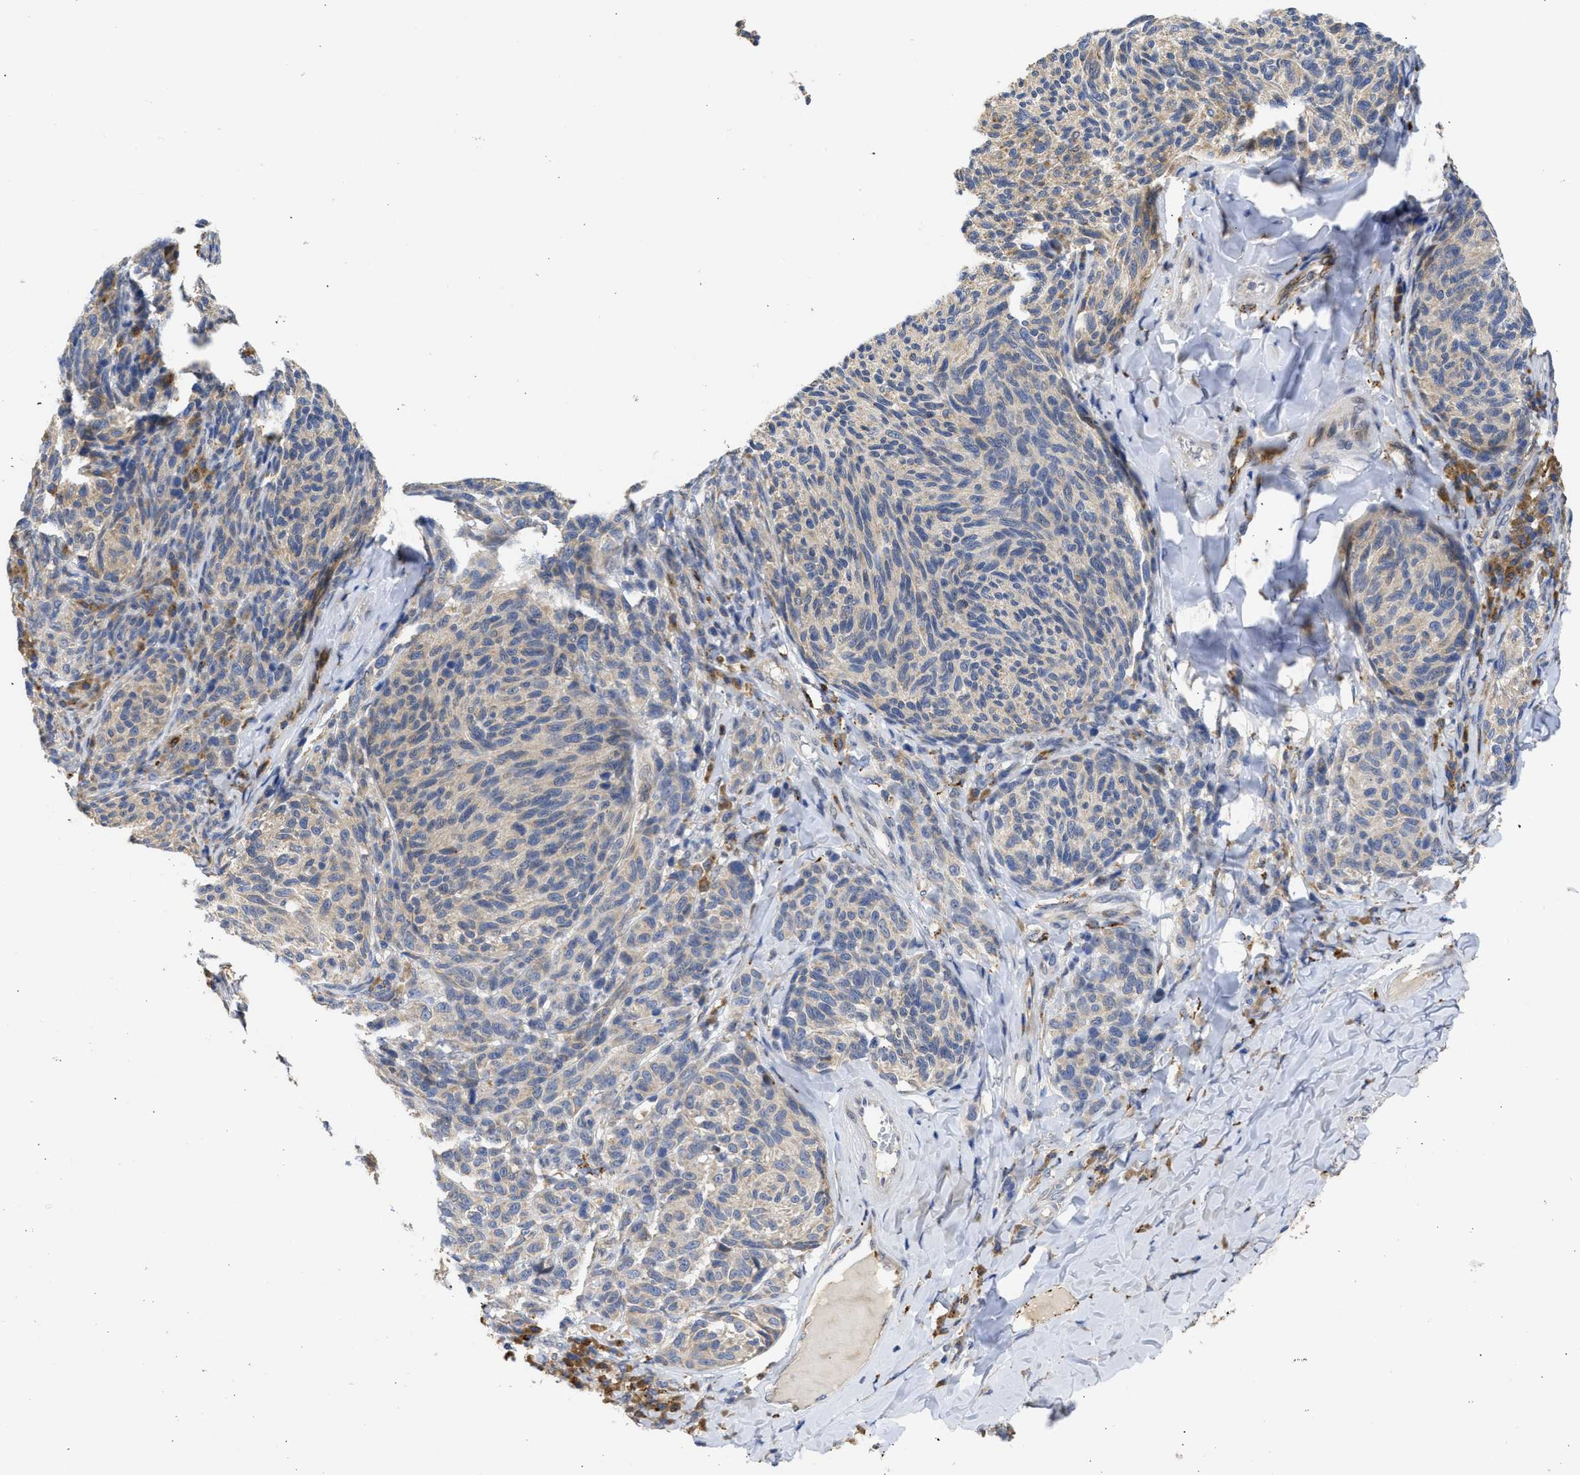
{"staining": {"intensity": "weak", "quantity": "<25%", "location": "cytoplasmic/membranous"}, "tissue": "melanoma", "cell_type": "Tumor cells", "image_type": "cancer", "snomed": [{"axis": "morphology", "description": "Malignant melanoma, NOS"}, {"axis": "topography", "description": "Skin"}], "caption": "IHC of human melanoma demonstrates no positivity in tumor cells. (Immunohistochemistry (ihc), brightfield microscopy, high magnification).", "gene": "TMED1", "patient": {"sex": "female", "age": 73}}